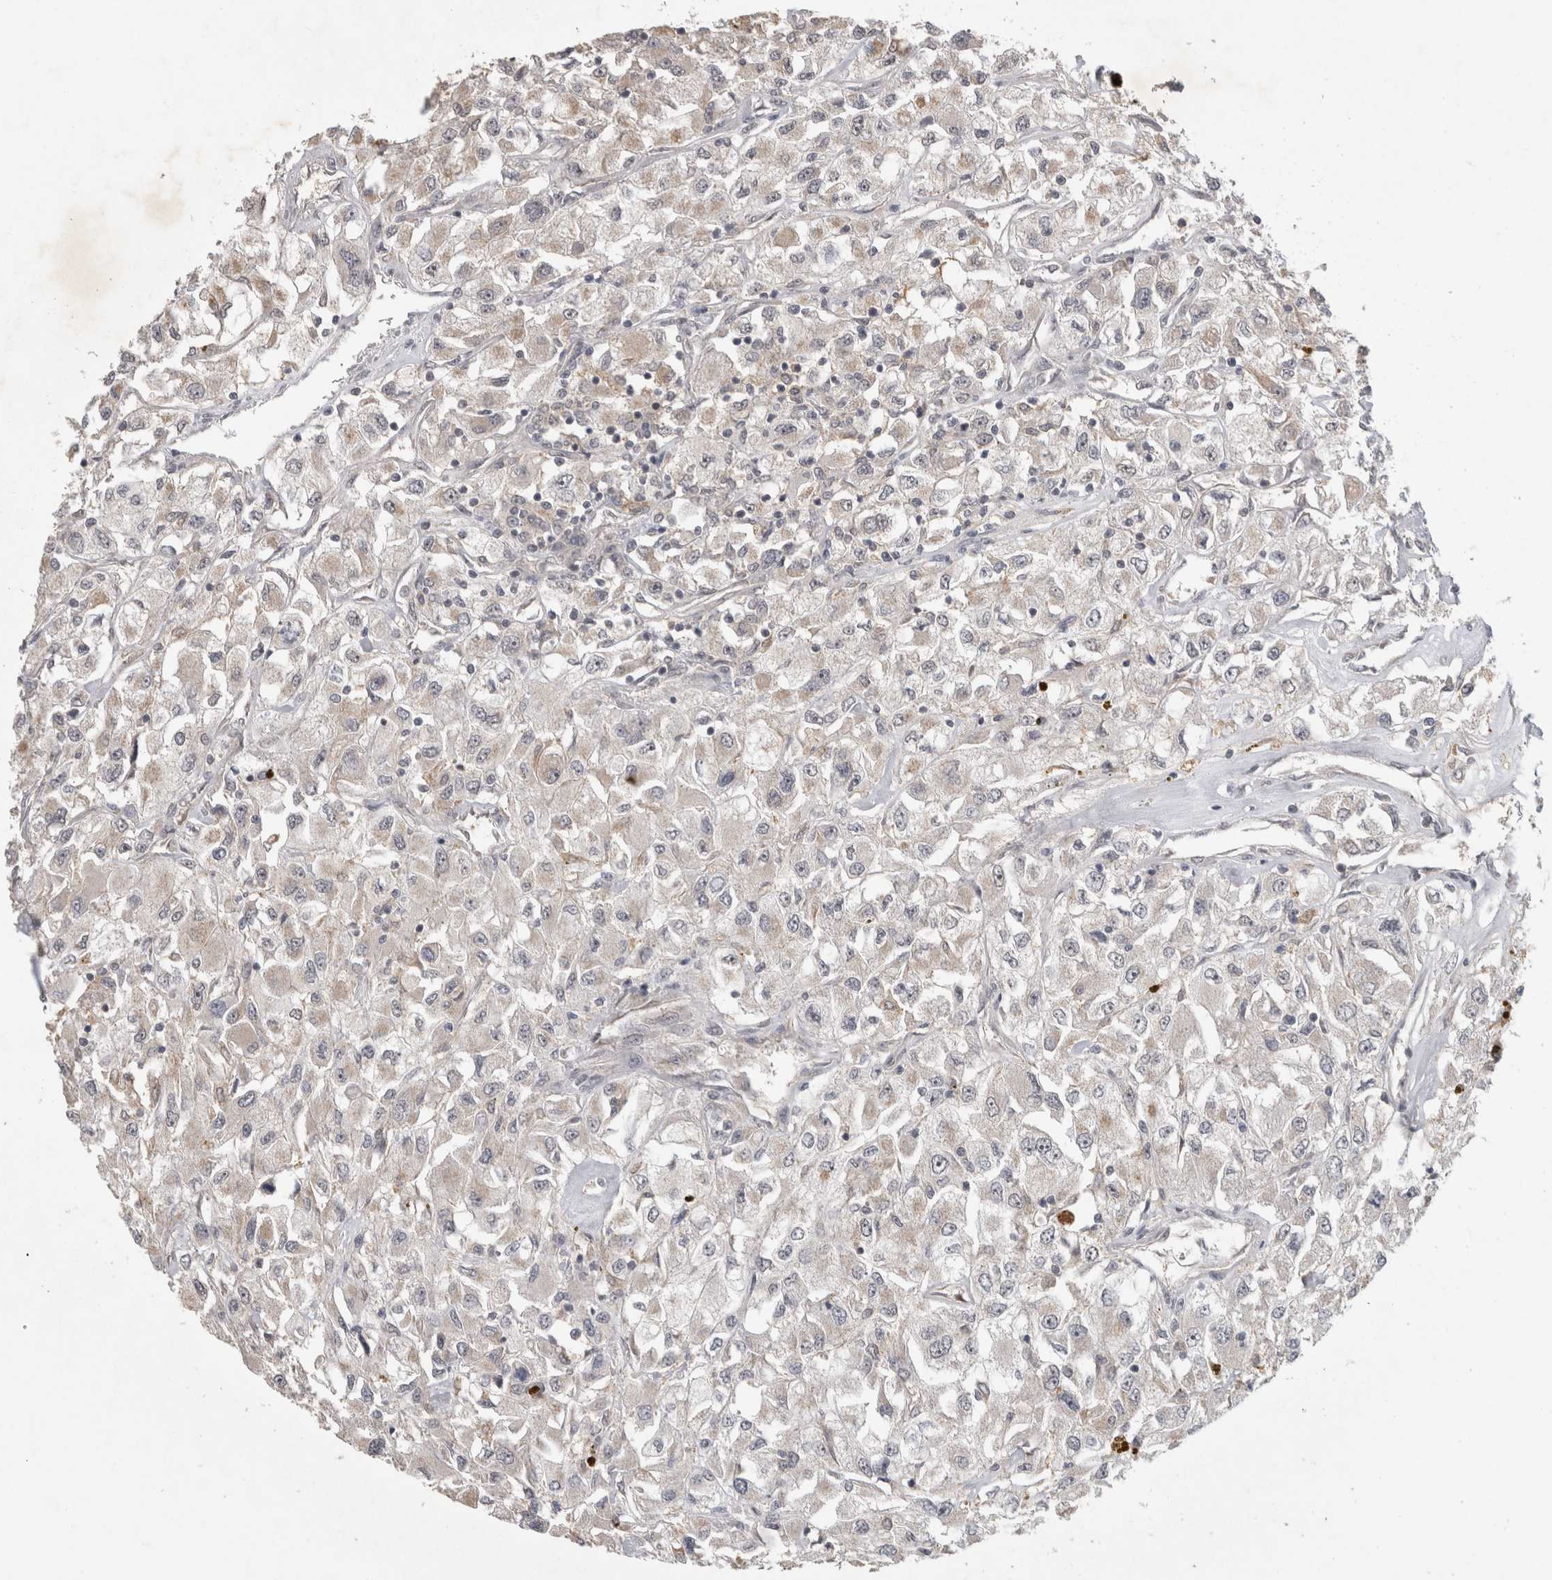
{"staining": {"intensity": "weak", "quantity": "<25%", "location": "cytoplasmic/membranous"}, "tissue": "renal cancer", "cell_type": "Tumor cells", "image_type": "cancer", "snomed": [{"axis": "morphology", "description": "Adenocarcinoma, NOS"}, {"axis": "topography", "description": "Kidney"}], "caption": "Photomicrograph shows no significant protein positivity in tumor cells of renal cancer (adenocarcinoma).", "gene": "RHPN1", "patient": {"sex": "female", "age": 52}}